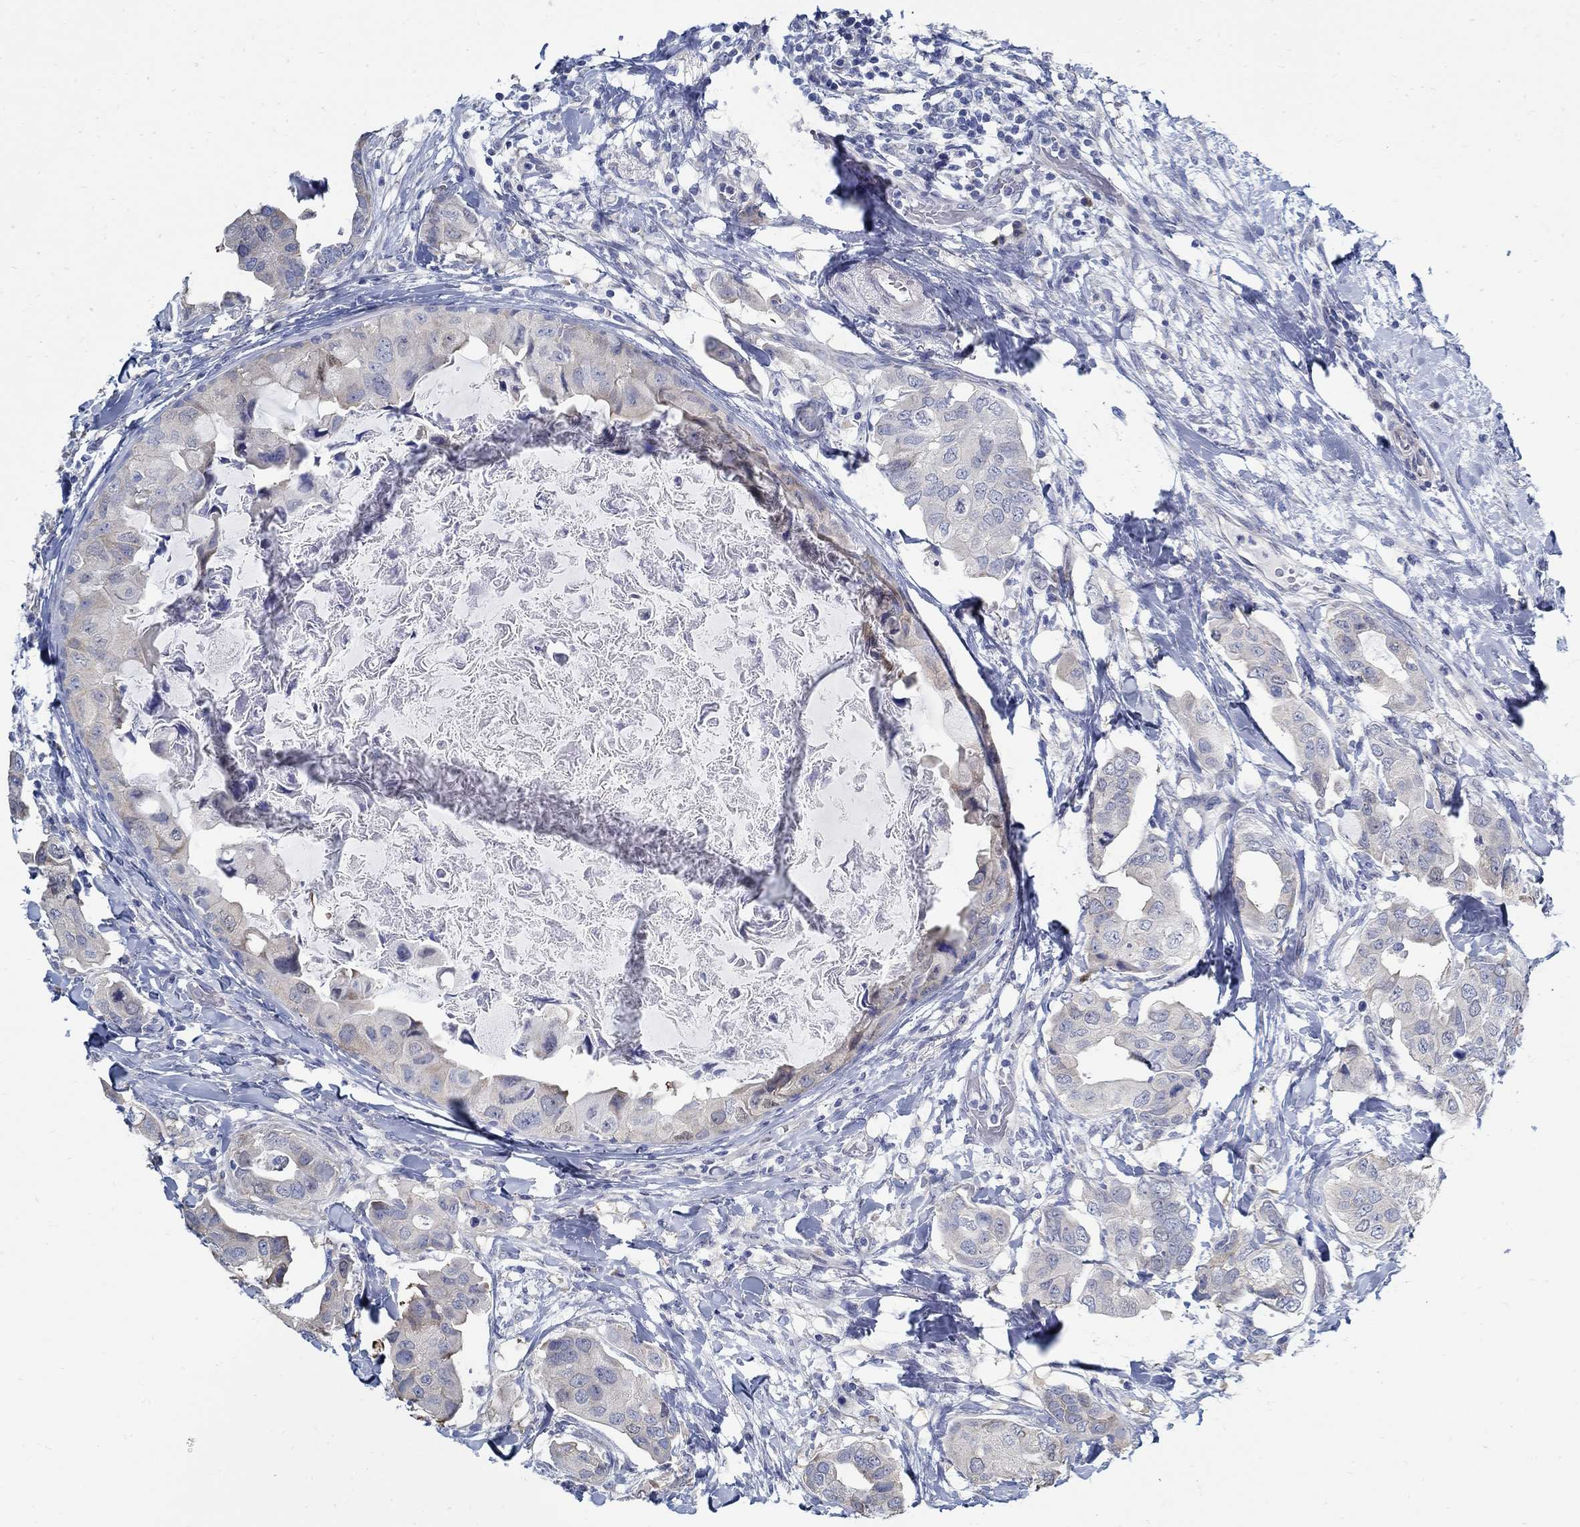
{"staining": {"intensity": "negative", "quantity": "none", "location": "none"}, "tissue": "breast cancer", "cell_type": "Tumor cells", "image_type": "cancer", "snomed": [{"axis": "morphology", "description": "Normal tissue, NOS"}, {"axis": "morphology", "description": "Duct carcinoma"}, {"axis": "topography", "description": "Breast"}], "caption": "Immunohistochemistry photomicrograph of neoplastic tissue: human breast cancer (intraductal carcinoma) stained with DAB shows no significant protein expression in tumor cells.", "gene": "C15orf39", "patient": {"sex": "female", "age": 40}}